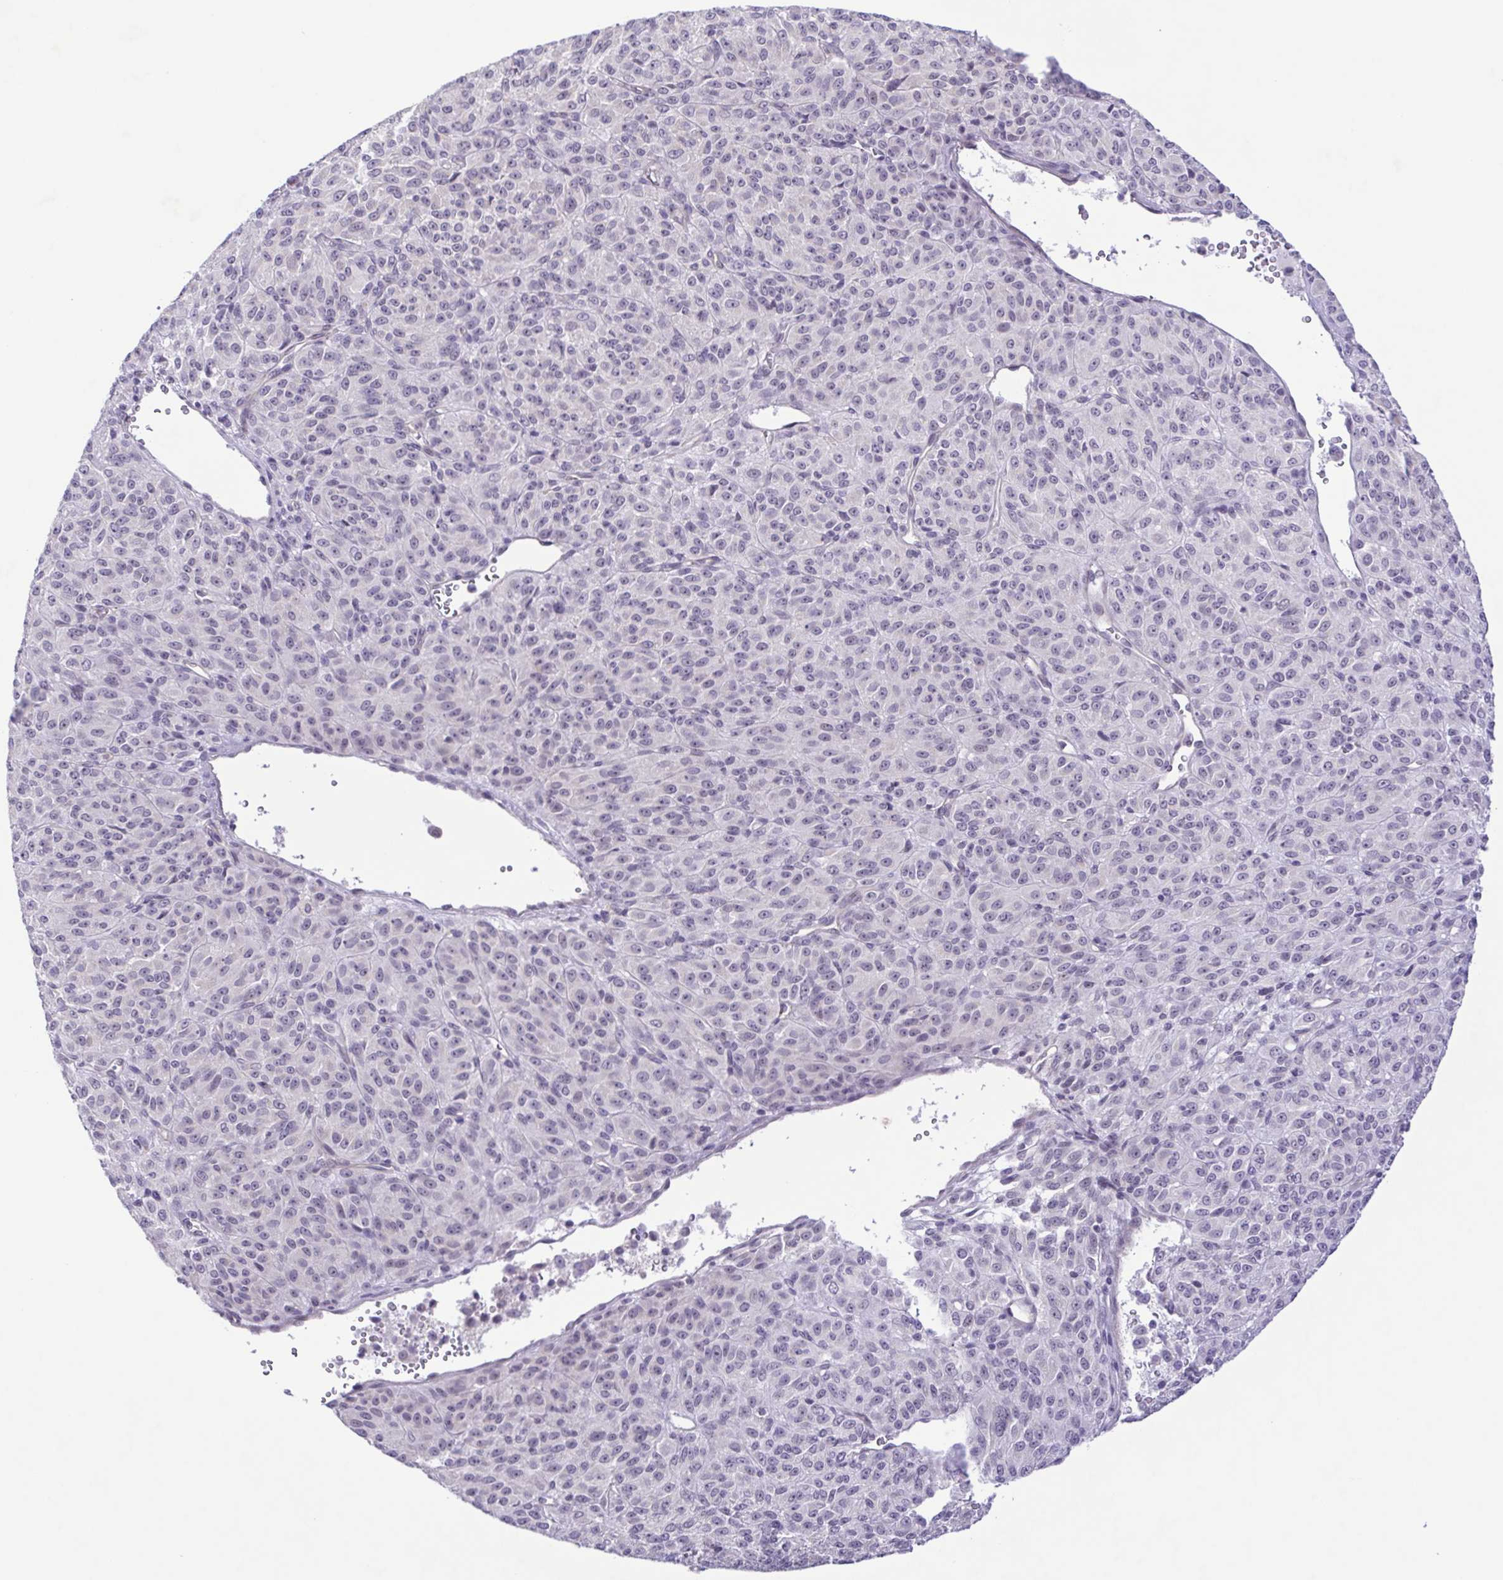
{"staining": {"intensity": "negative", "quantity": "none", "location": "none"}, "tissue": "melanoma", "cell_type": "Tumor cells", "image_type": "cancer", "snomed": [{"axis": "morphology", "description": "Malignant melanoma, Metastatic site"}, {"axis": "topography", "description": "Brain"}], "caption": "DAB immunohistochemical staining of human melanoma displays no significant staining in tumor cells. Nuclei are stained in blue.", "gene": "IL1RN", "patient": {"sex": "female", "age": 56}}